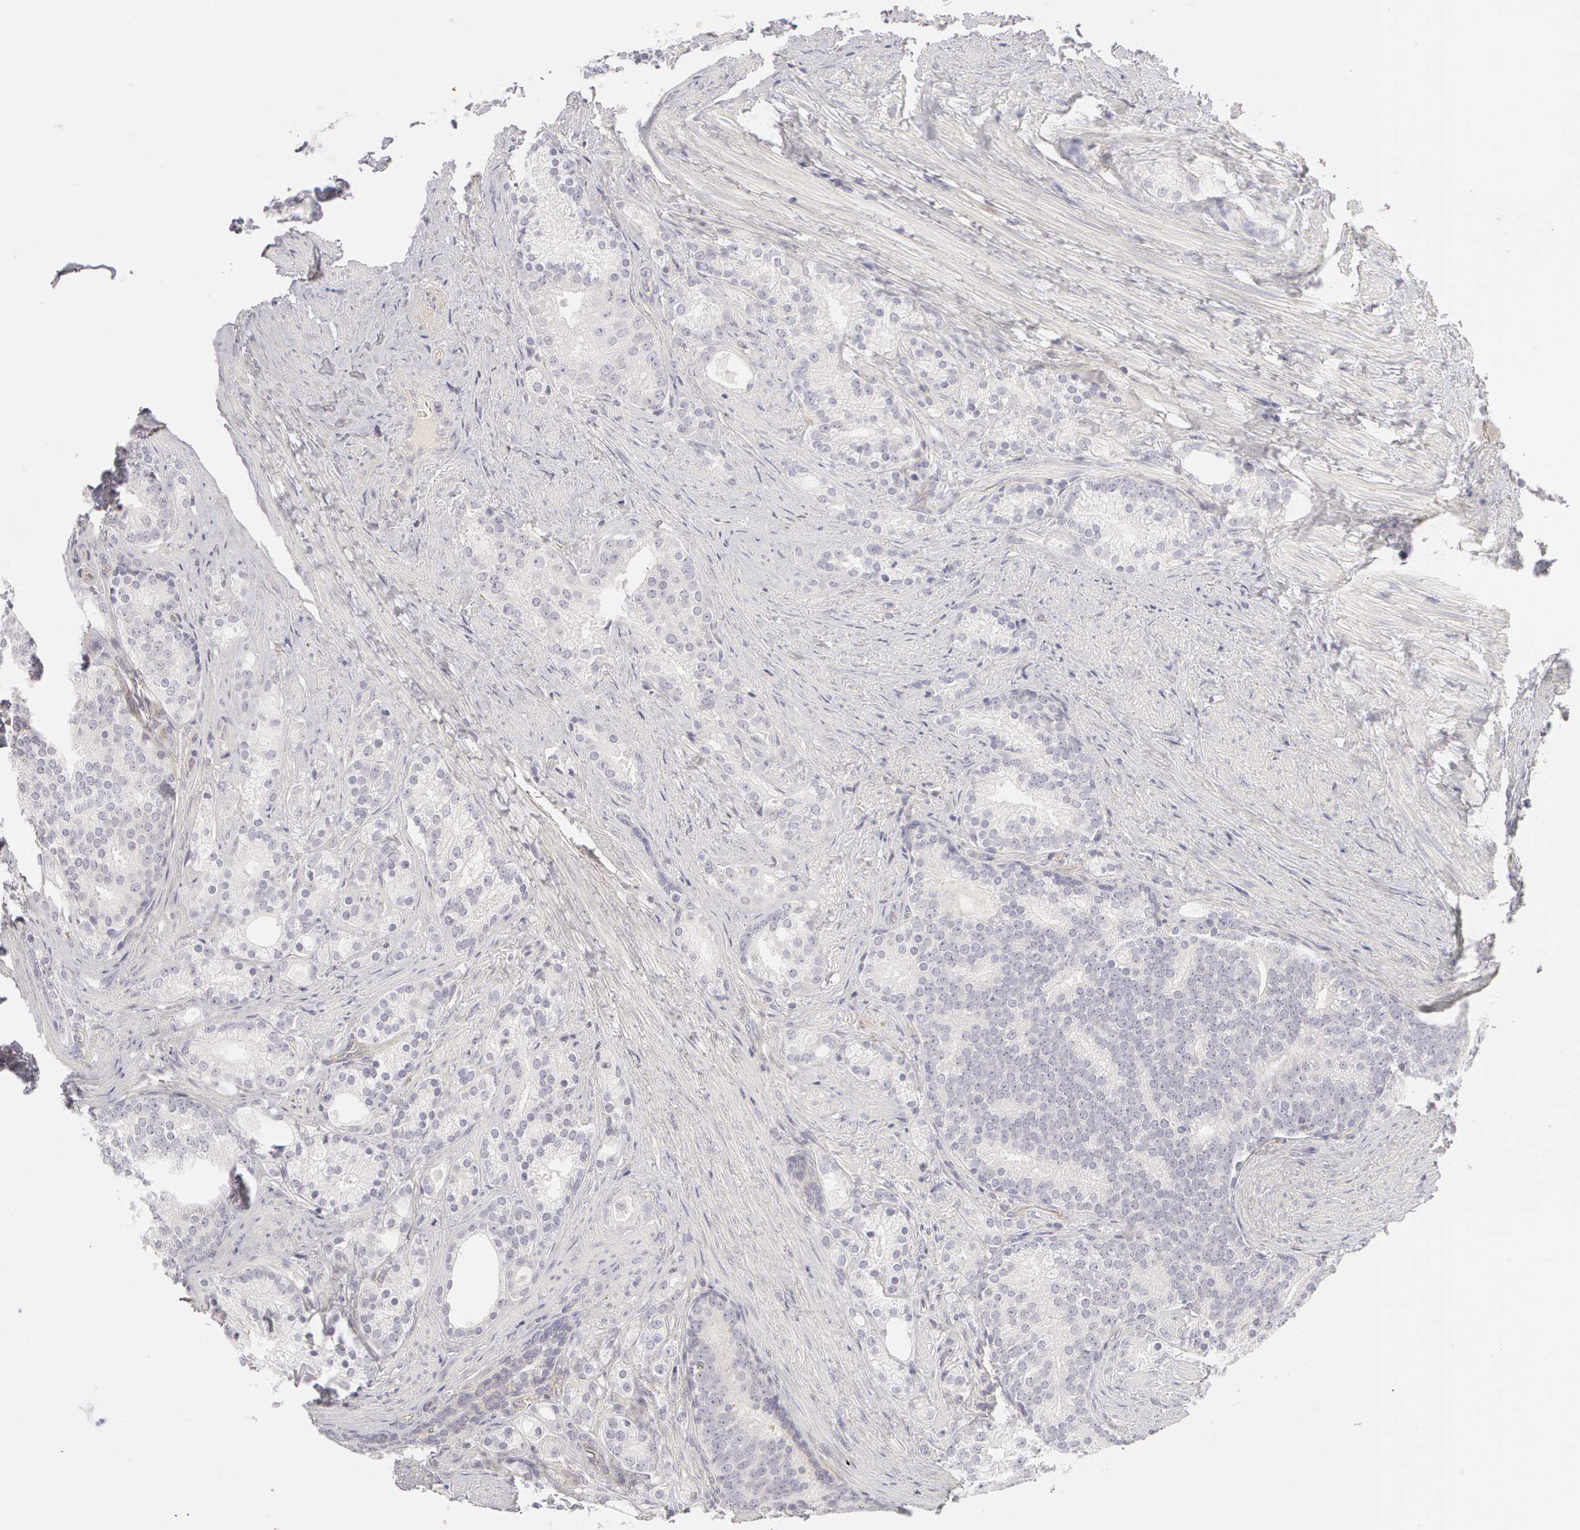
{"staining": {"intensity": "negative", "quantity": "none", "location": "none"}, "tissue": "prostate cancer", "cell_type": "Tumor cells", "image_type": "cancer", "snomed": [{"axis": "morphology", "description": "Adenocarcinoma, Low grade"}, {"axis": "topography", "description": "Prostate"}], "caption": "High magnification brightfield microscopy of prostate cancer (adenocarcinoma (low-grade)) stained with DAB (3,3'-diaminobenzidine) (brown) and counterstained with hematoxylin (blue): tumor cells show no significant expression.", "gene": "ABCB1", "patient": {"sex": "male", "age": 71}}